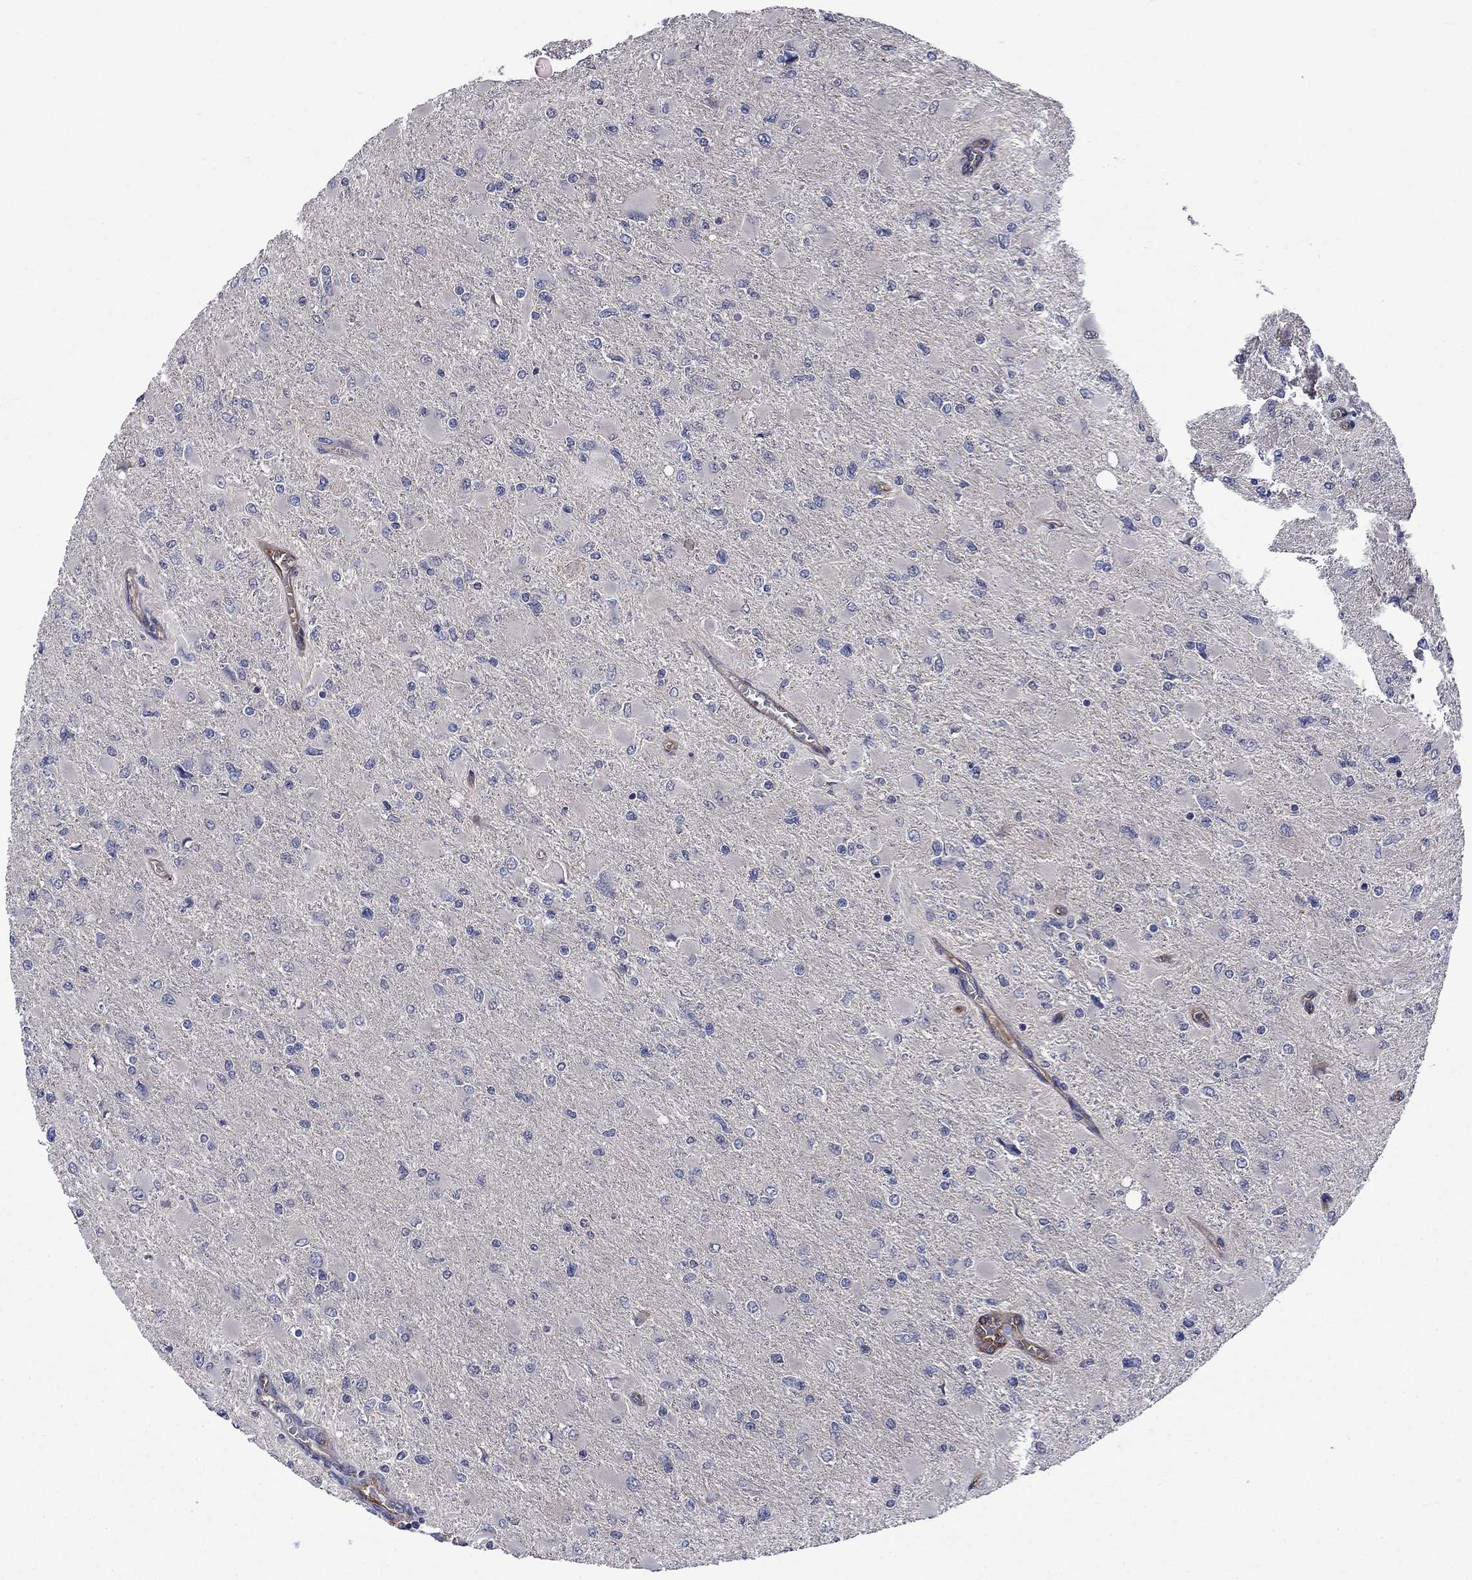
{"staining": {"intensity": "negative", "quantity": "none", "location": "none"}, "tissue": "glioma", "cell_type": "Tumor cells", "image_type": "cancer", "snomed": [{"axis": "morphology", "description": "Glioma, malignant, High grade"}, {"axis": "topography", "description": "Cerebral cortex"}], "caption": "An immunohistochemistry image of malignant glioma (high-grade) is shown. There is no staining in tumor cells of malignant glioma (high-grade).", "gene": "SLC7A1", "patient": {"sex": "female", "age": 36}}